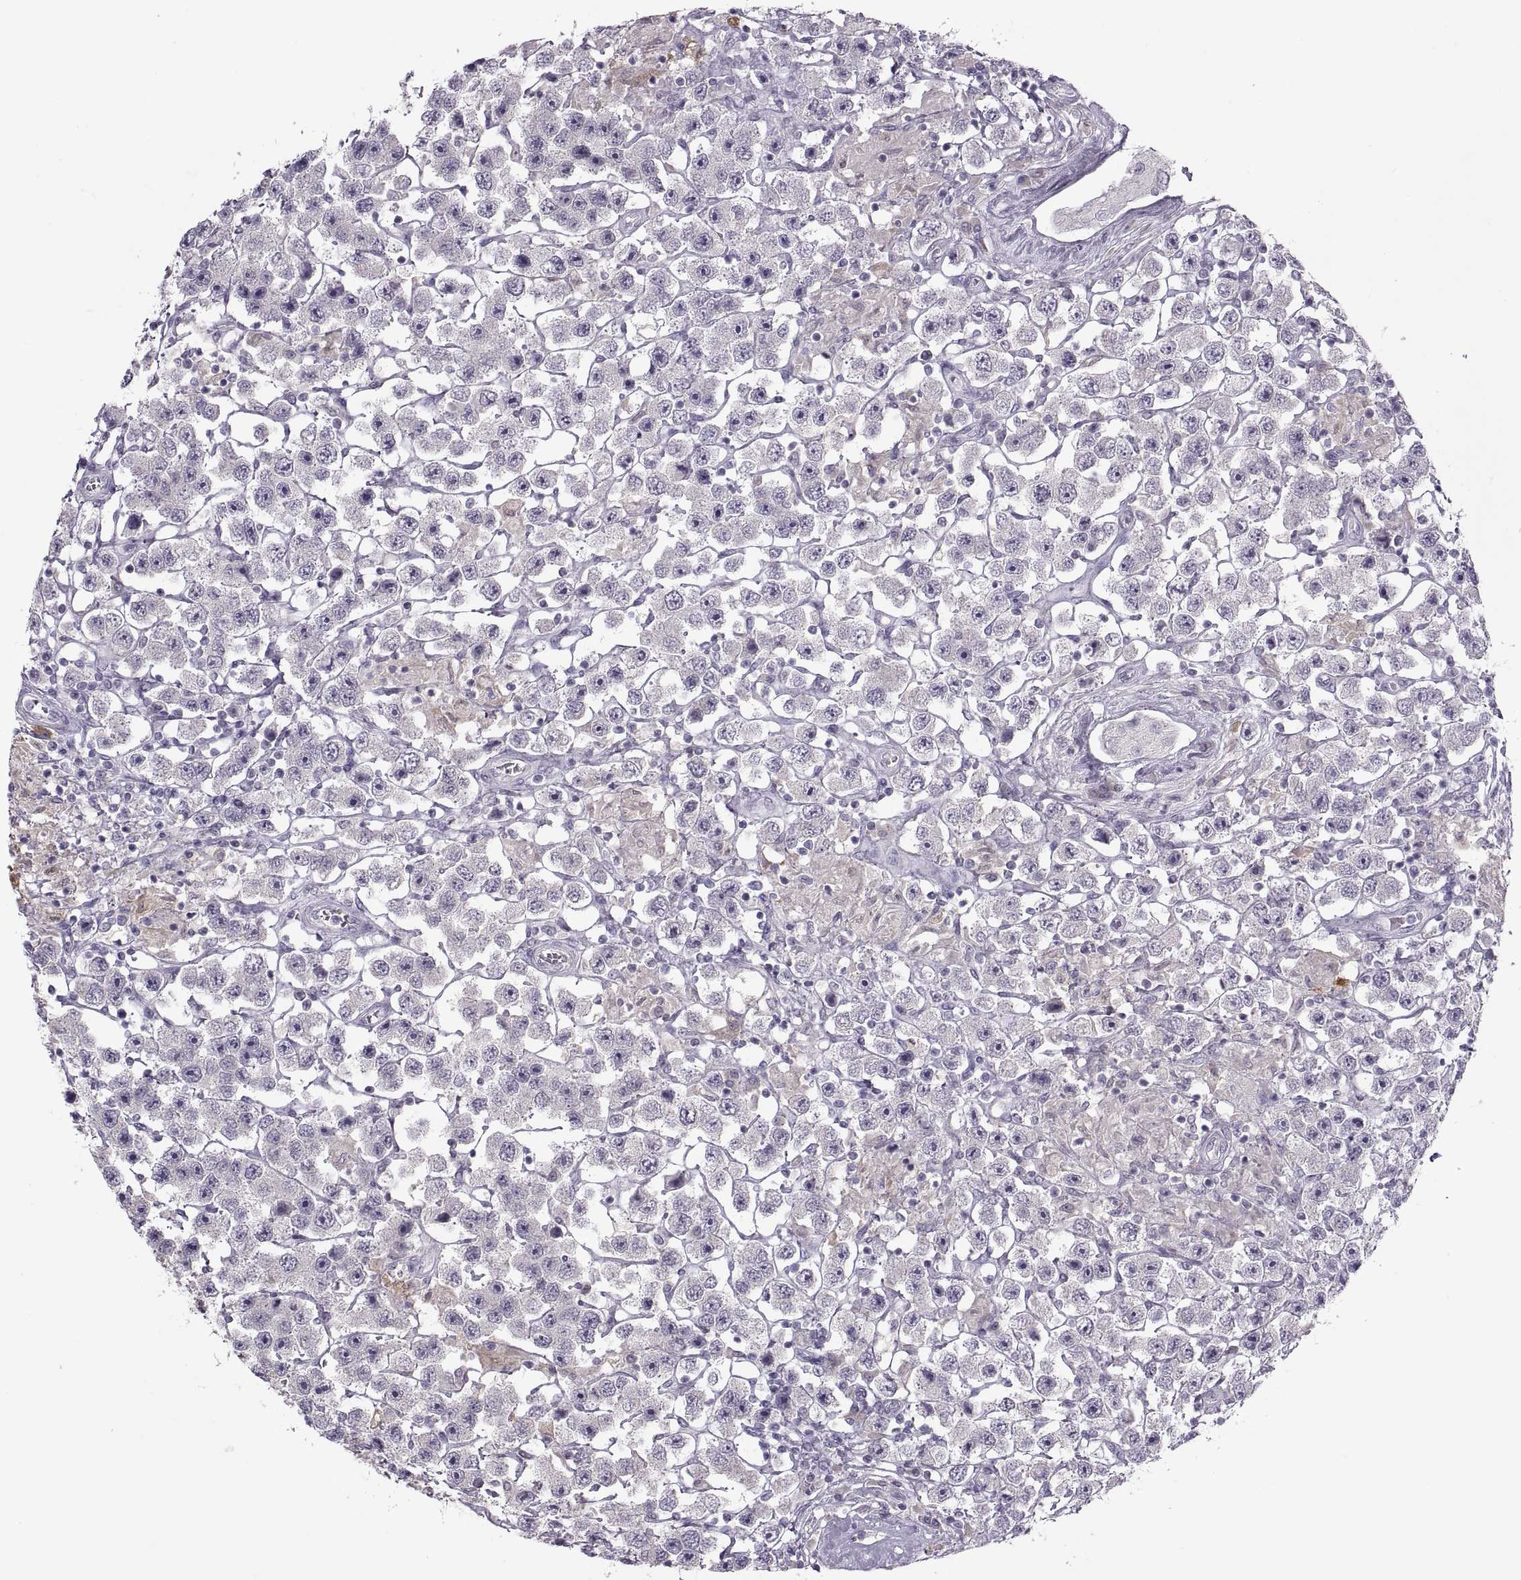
{"staining": {"intensity": "negative", "quantity": "none", "location": "none"}, "tissue": "testis cancer", "cell_type": "Tumor cells", "image_type": "cancer", "snomed": [{"axis": "morphology", "description": "Seminoma, NOS"}, {"axis": "topography", "description": "Testis"}], "caption": "Protein analysis of testis seminoma displays no significant expression in tumor cells. The staining was performed using DAB to visualize the protein expression in brown, while the nuclei were stained in blue with hematoxylin (Magnification: 20x).", "gene": "H2AP", "patient": {"sex": "male", "age": 45}}